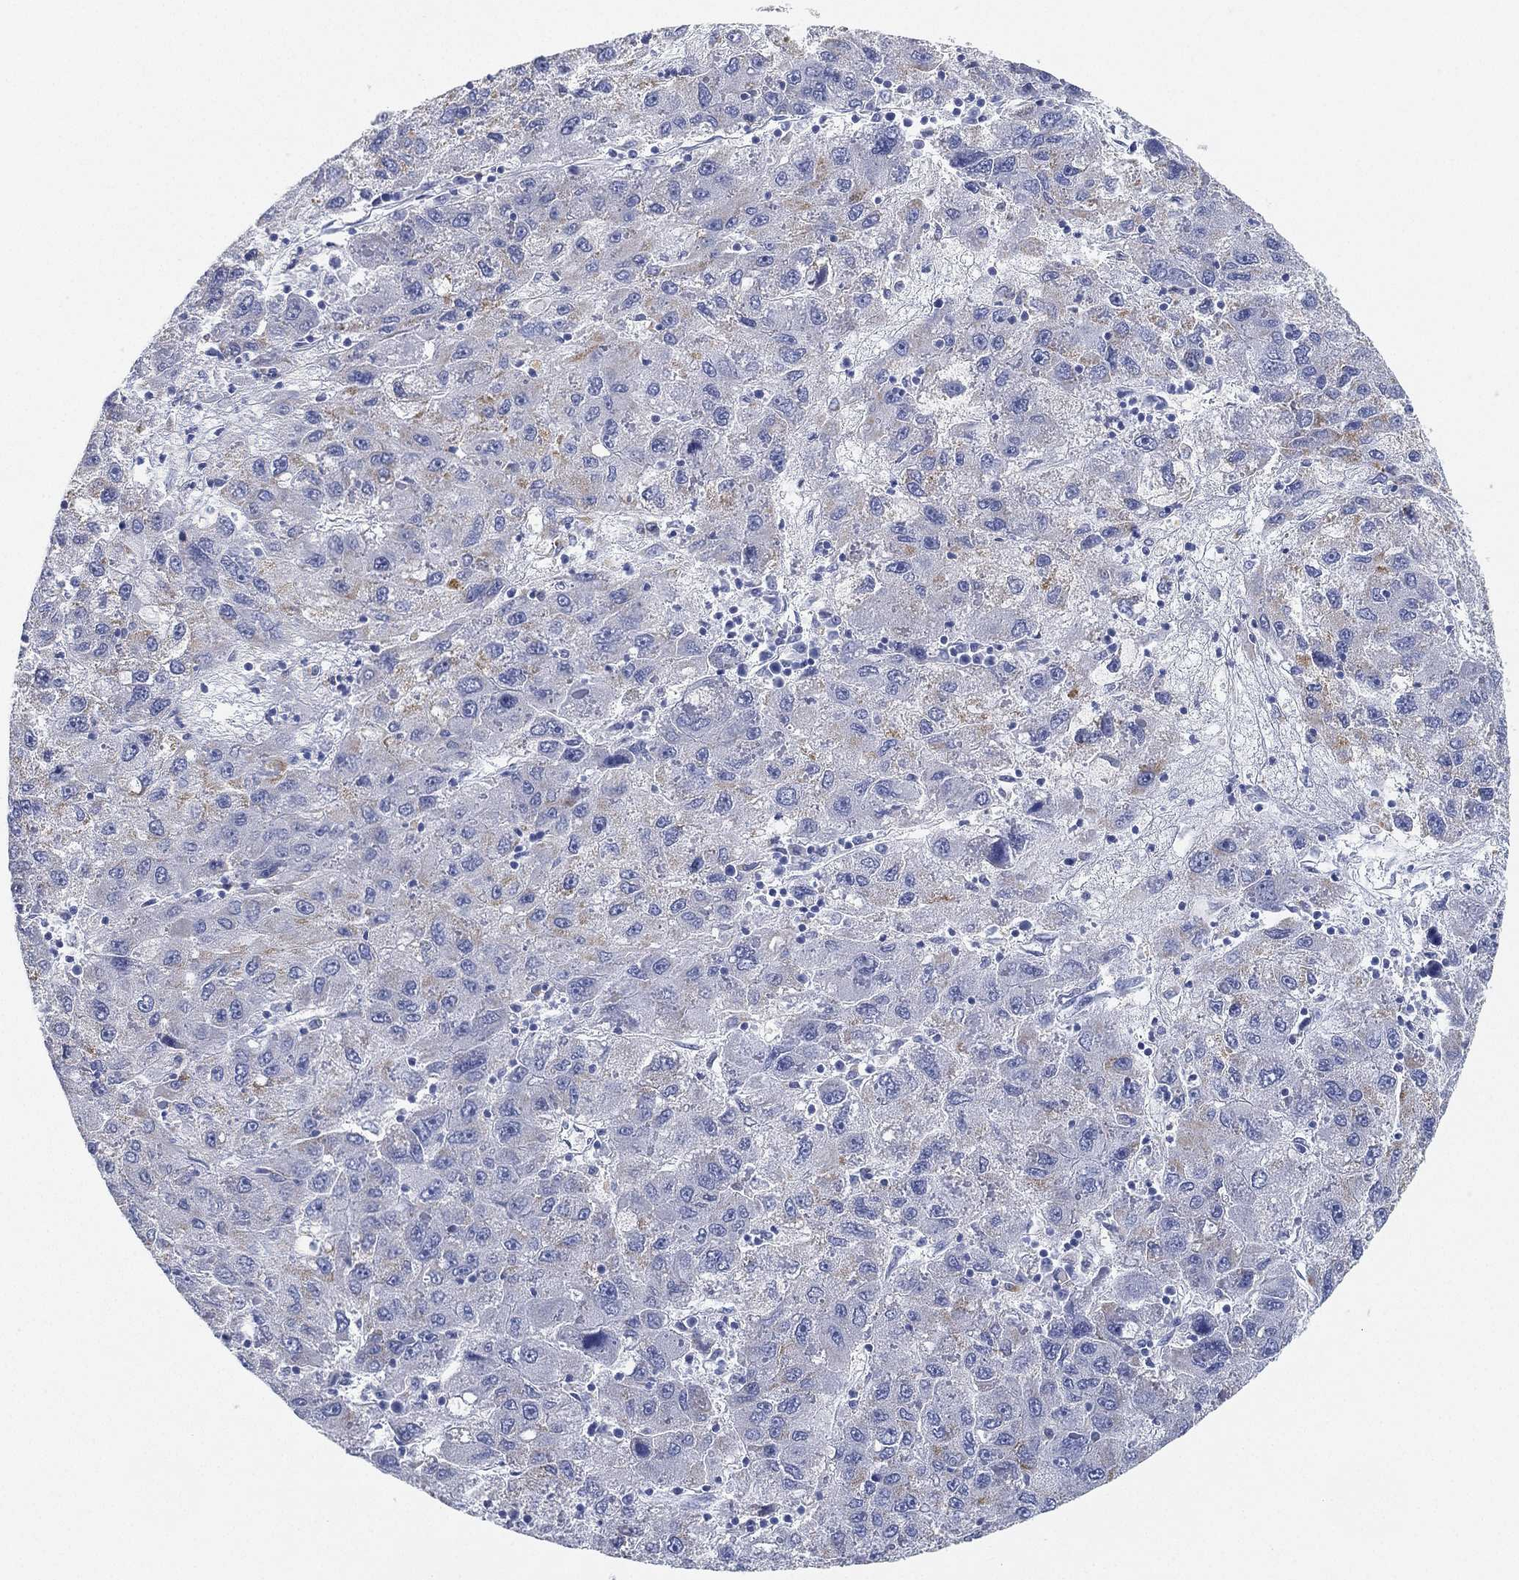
{"staining": {"intensity": "weak", "quantity": "<25%", "location": "cytoplasmic/membranous"}, "tissue": "liver cancer", "cell_type": "Tumor cells", "image_type": "cancer", "snomed": [{"axis": "morphology", "description": "Carcinoma, Hepatocellular, NOS"}, {"axis": "topography", "description": "Liver"}], "caption": "IHC of liver cancer (hepatocellular carcinoma) reveals no positivity in tumor cells.", "gene": "GPR61", "patient": {"sex": "male", "age": 75}}